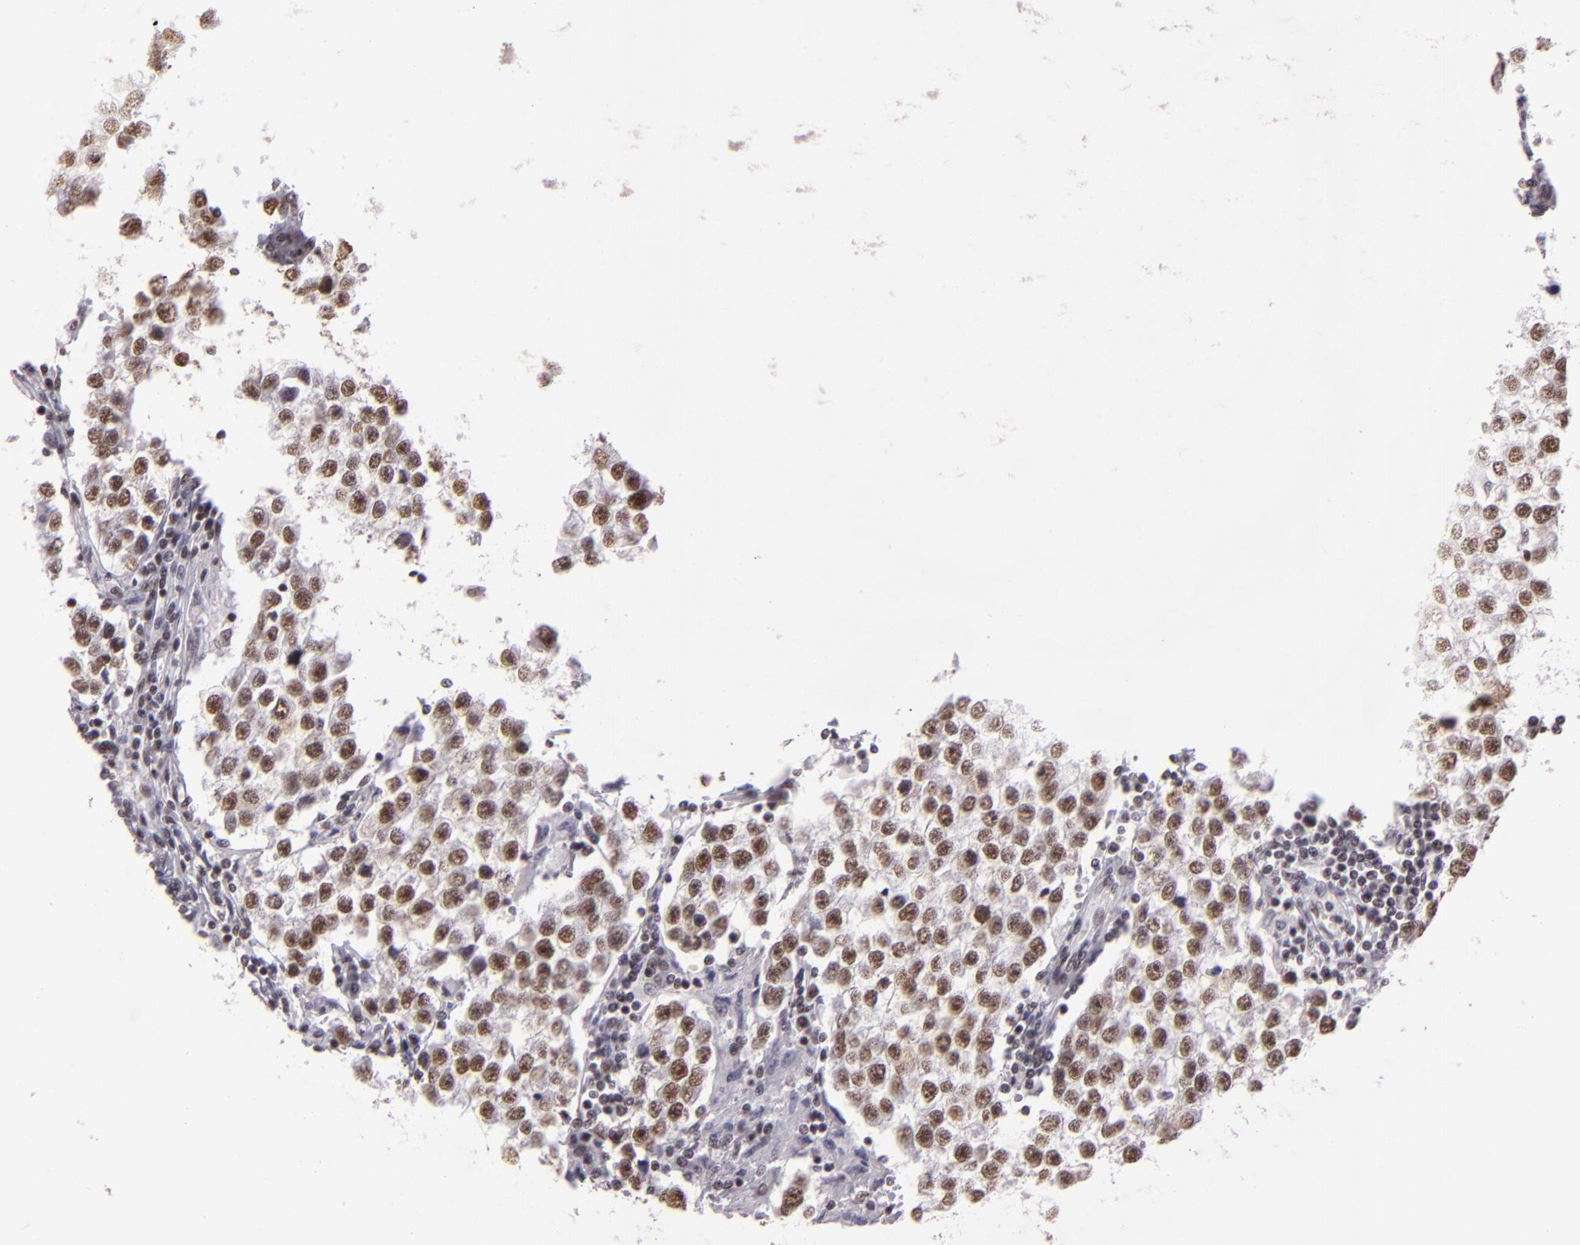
{"staining": {"intensity": "moderate", "quantity": ">75%", "location": "nuclear"}, "tissue": "testis cancer", "cell_type": "Tumor cells", "image_type": "cancer", "snomed": [{"axis": "morphology", "description": "Seminoma, NOS"}, {"axis": "topography", "description": "Testis"}], "caption": "About >75% of tumor cells in testis seminoma demonstrate moderate nuclear protein expression as visualized by brown immunohistochemical staining.", "gene": "BRD8", "patient": {"sex": "male", "age": 36}}